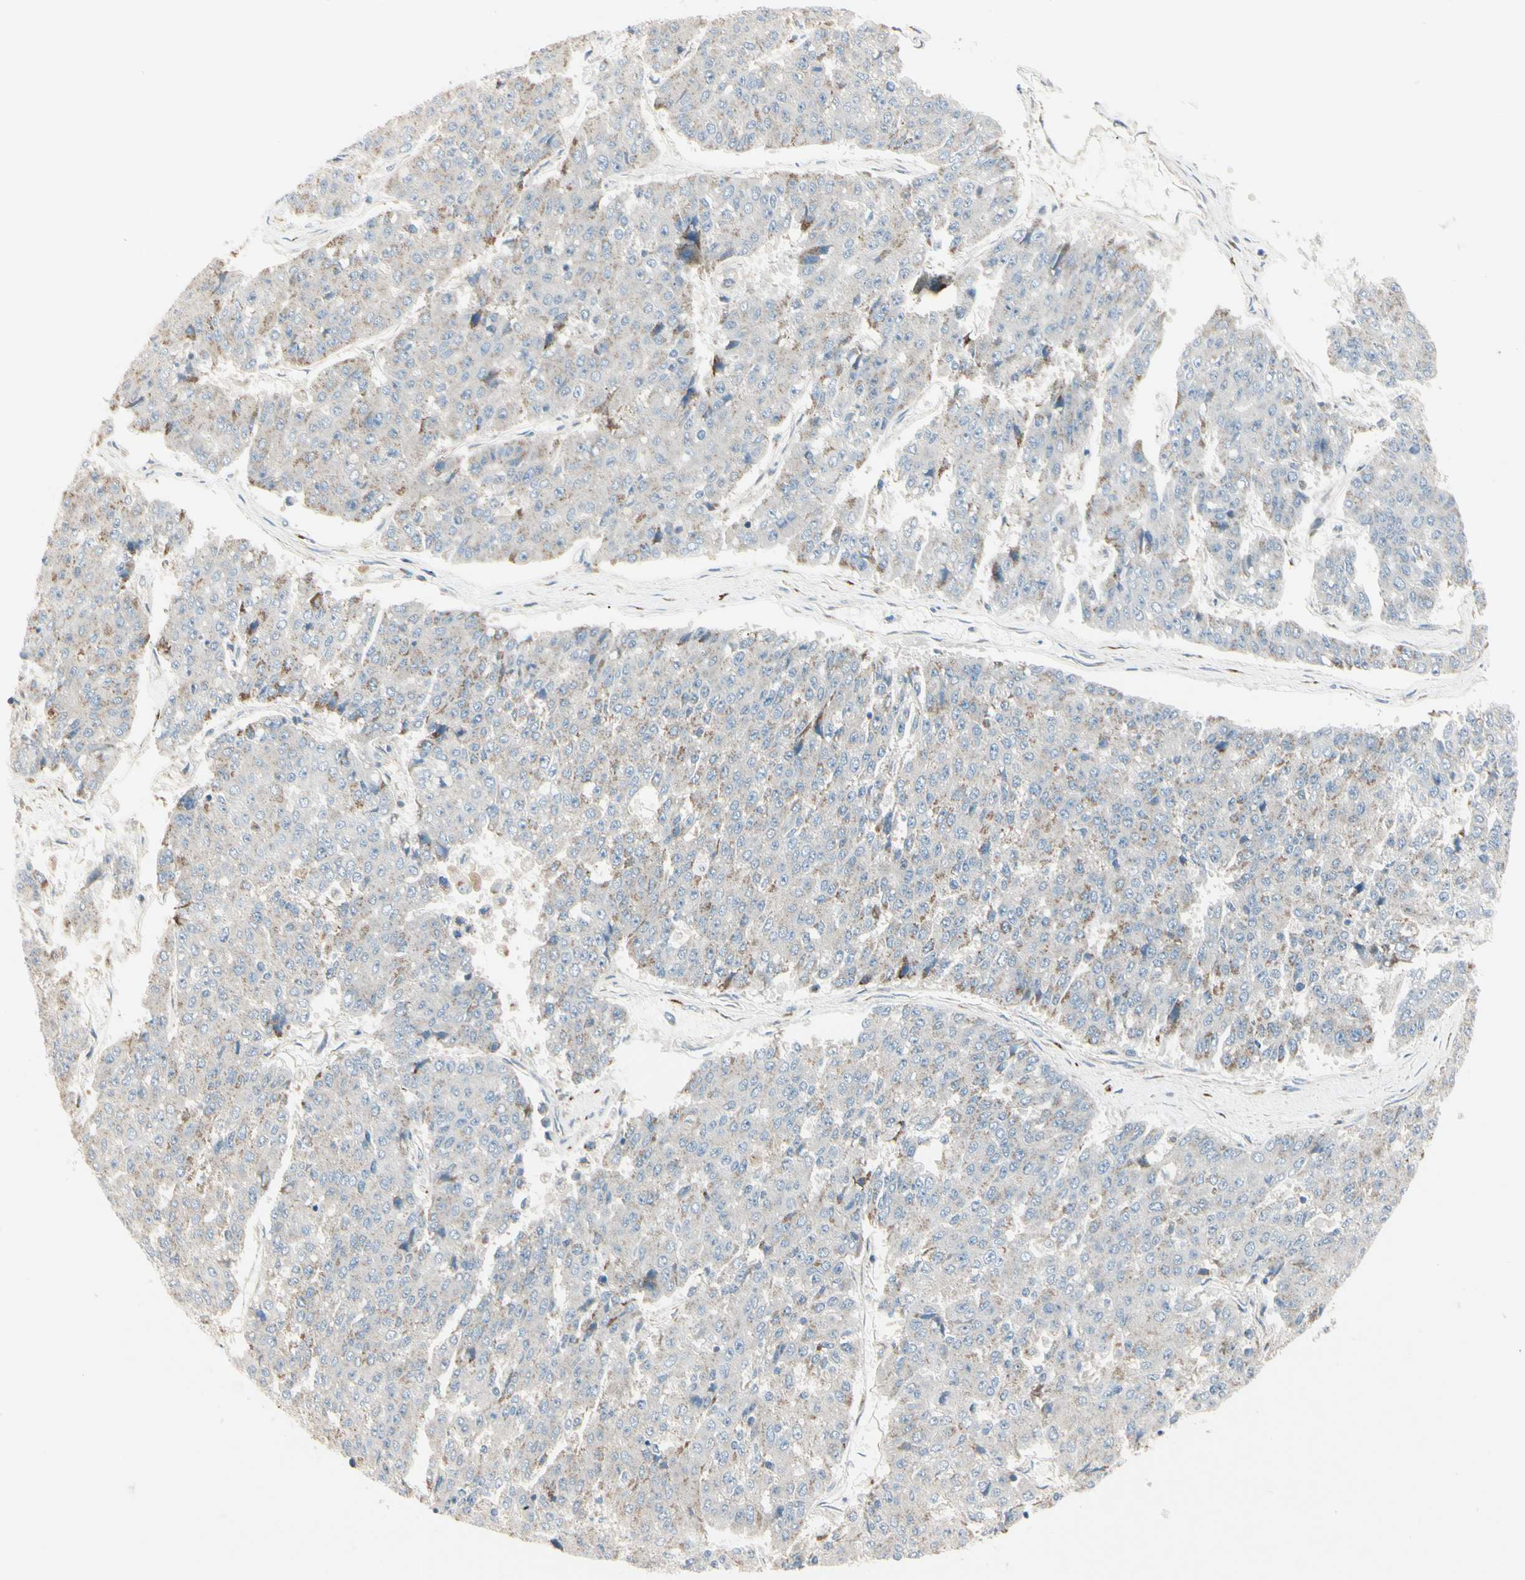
{"staining": {"intensity": "moderate", "quantity": "<25%", "location": "cytoplasmic/membranous"}, "tissue": "pancreatic cancer", "cell_type": "Tumor cells", "image_type": "cancer", "snomed": [{"axis": "morphology", "description": "Adenocarcinoma, NOS"}, {"axis": "topography", "description": "Pancreas"}], "caption": "Immunohistochemical staining of pancreatic cancer (adenocarcinoma) shows low levels of moderate cytoplasmic/membranous protein expression in about <25% of tumor cells.", "gene": "ABCA3", "patient": {"sex": "male", "age": 50}}